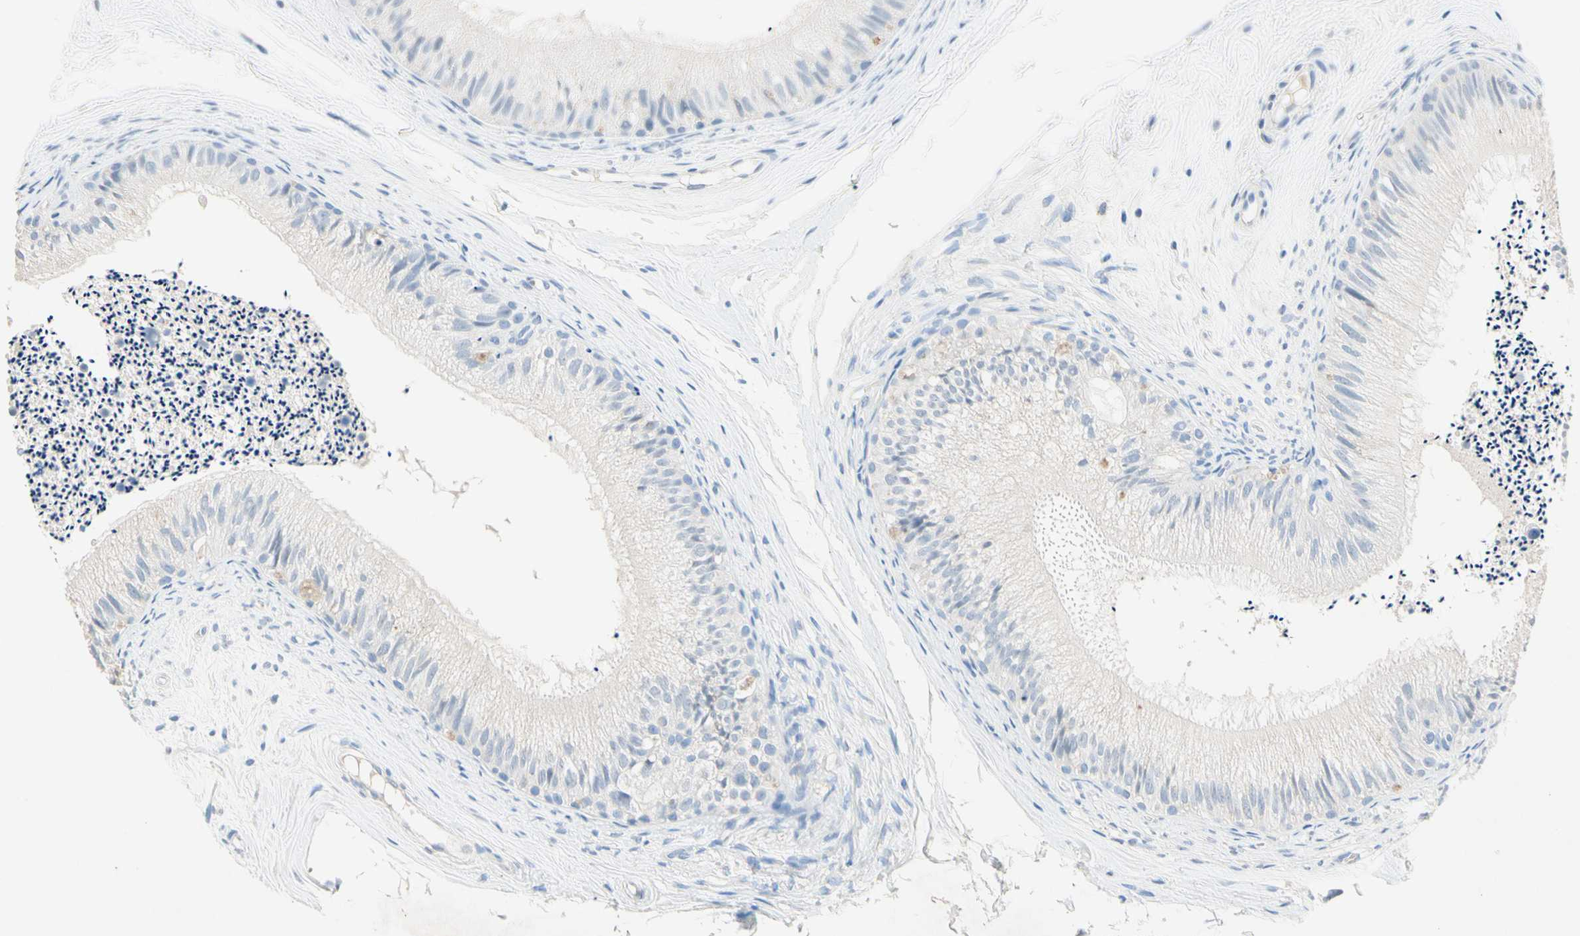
{"staining": {"intensity": "negative", "quantity": "none", "location": "none"}, "tissue": "epididymis", "cell_type": "Glandular cells", "image_type": "normal", "snomed": [{"axis": "morphology", "description": "Normal tissue, NOS"}, {"axis": "topography", "description": "Epididymis"}], "caption": "Immunohistochemistry (IHC) photomicrograph of benign epididymis: epididymis stained with DAB demonstrates no significant protein positivity in glandular cells.", "gene": "NFKBIZ", "patient": {"sex": "male", "age": 56}}